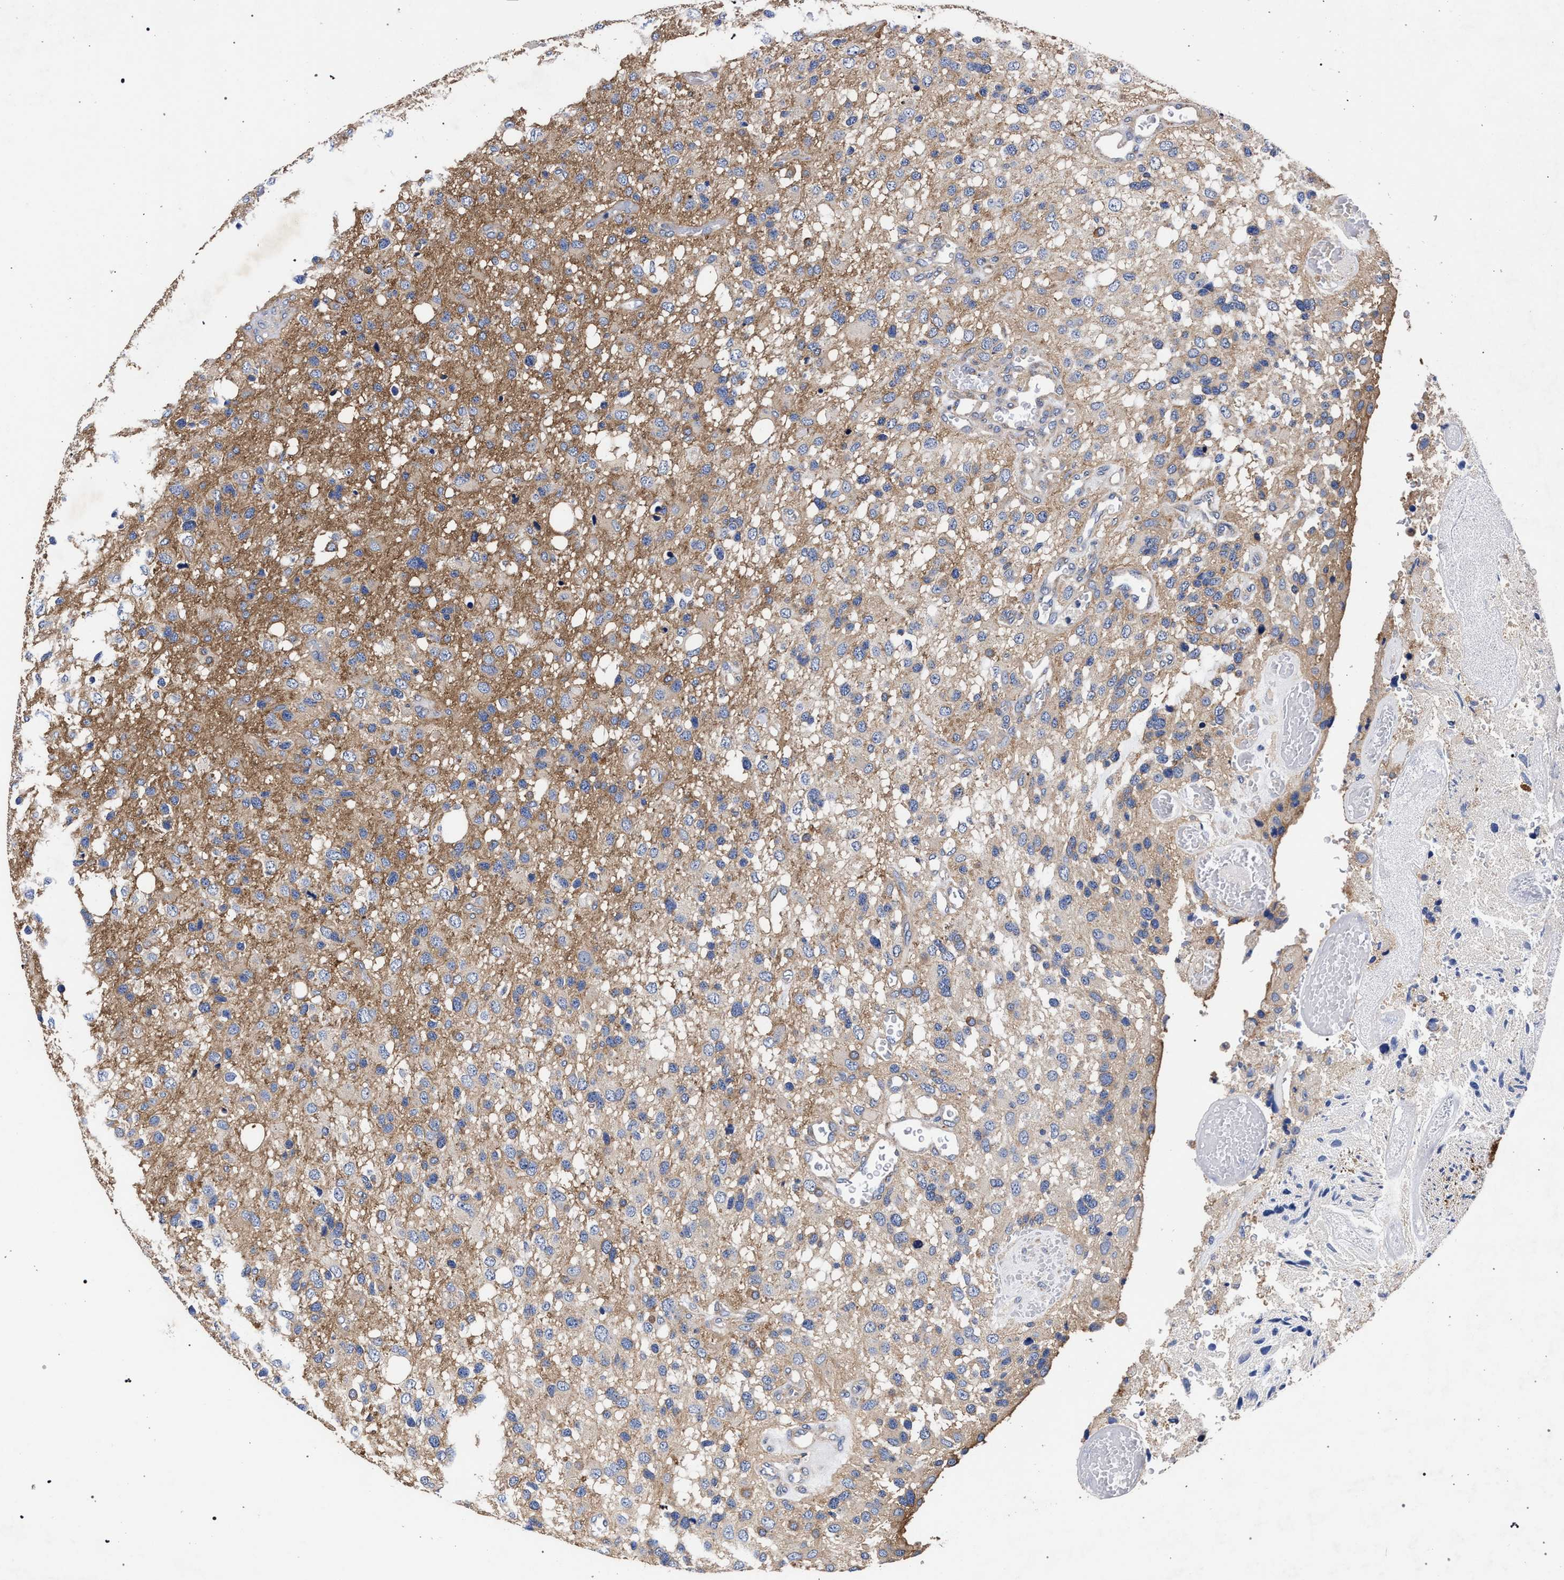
{"staining": {"intensity": "moderate", "quantity": "25%-75%", "location": "cytoplasmic/membranous"}, "tissue": "glioma", "cell_type": "Tumor cells", "image_type": "cancer", "snomed": [{"axis": "morphology", "description": "Glioma, malignant, High grade"}, {"axis": "topography", "description": "Brain"}], "caption": "Malignant glioma (high-grade) stained with a brown dye reveals moderate cytoplasmic/membranous positive positivity in approximately 25%-75% of tumor cells.", "gene": "CFAP95", "patient": {"sex": "female", "age": 58}}